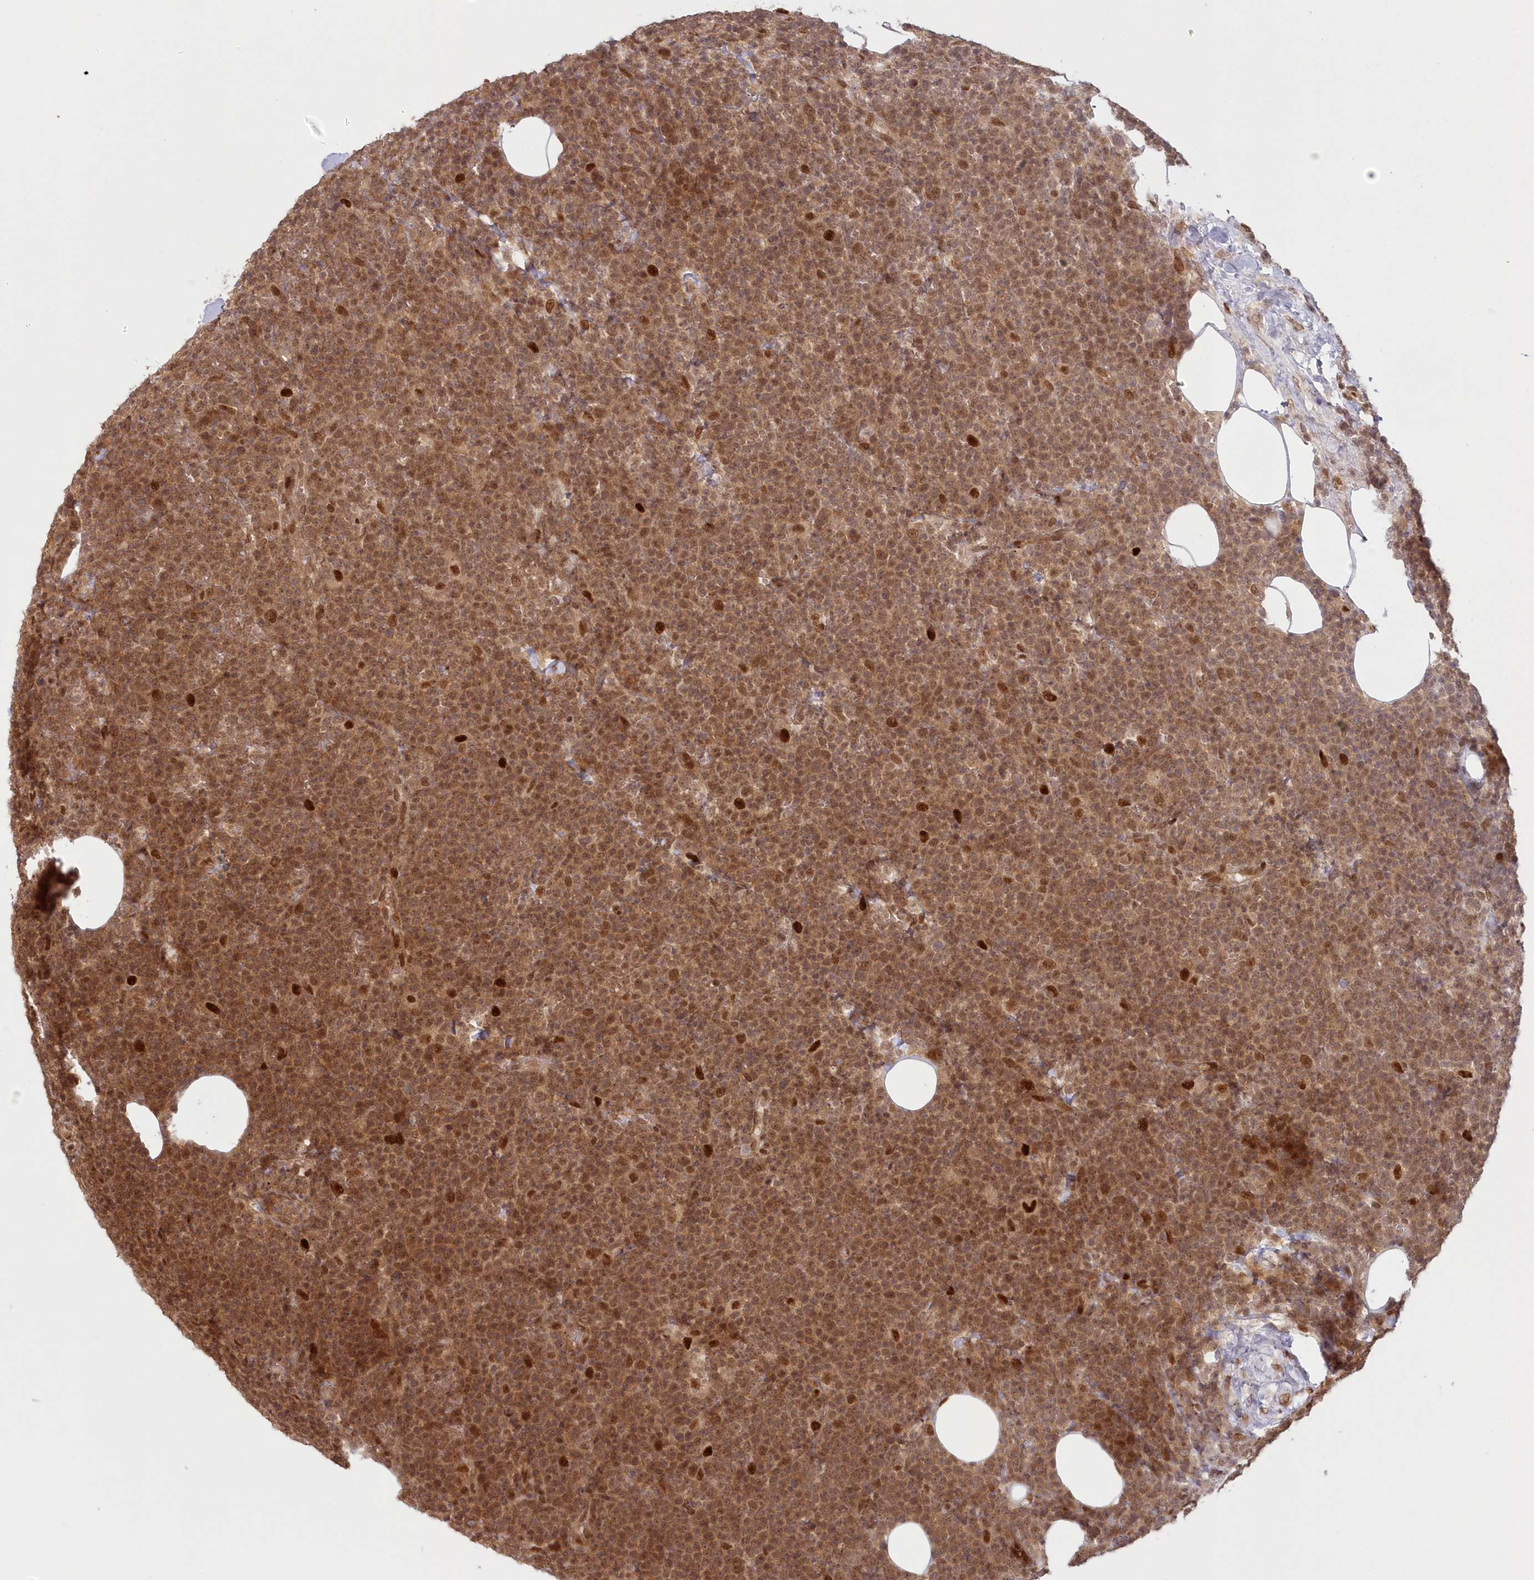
{"staining": {"intensity": "moderate", "quantity": ">75%", "location": "nuclear"}, "tissue": "lymphoma", "cell_type": "Tumor cells", "image_type": "cancer", "snomed": [{"axis": "morphology", "description": "Malignant lymphoma, non-Hodgkin's type, High grade"}, {"axis": "topography", "description": "Lymph node"}], "caption": "Lymphoma tissue exhibits moderate nuclear expression in about >75% of tumor cells", "gene": "TOGARAM2", "patient": {"sex": "male", "age": 61}}